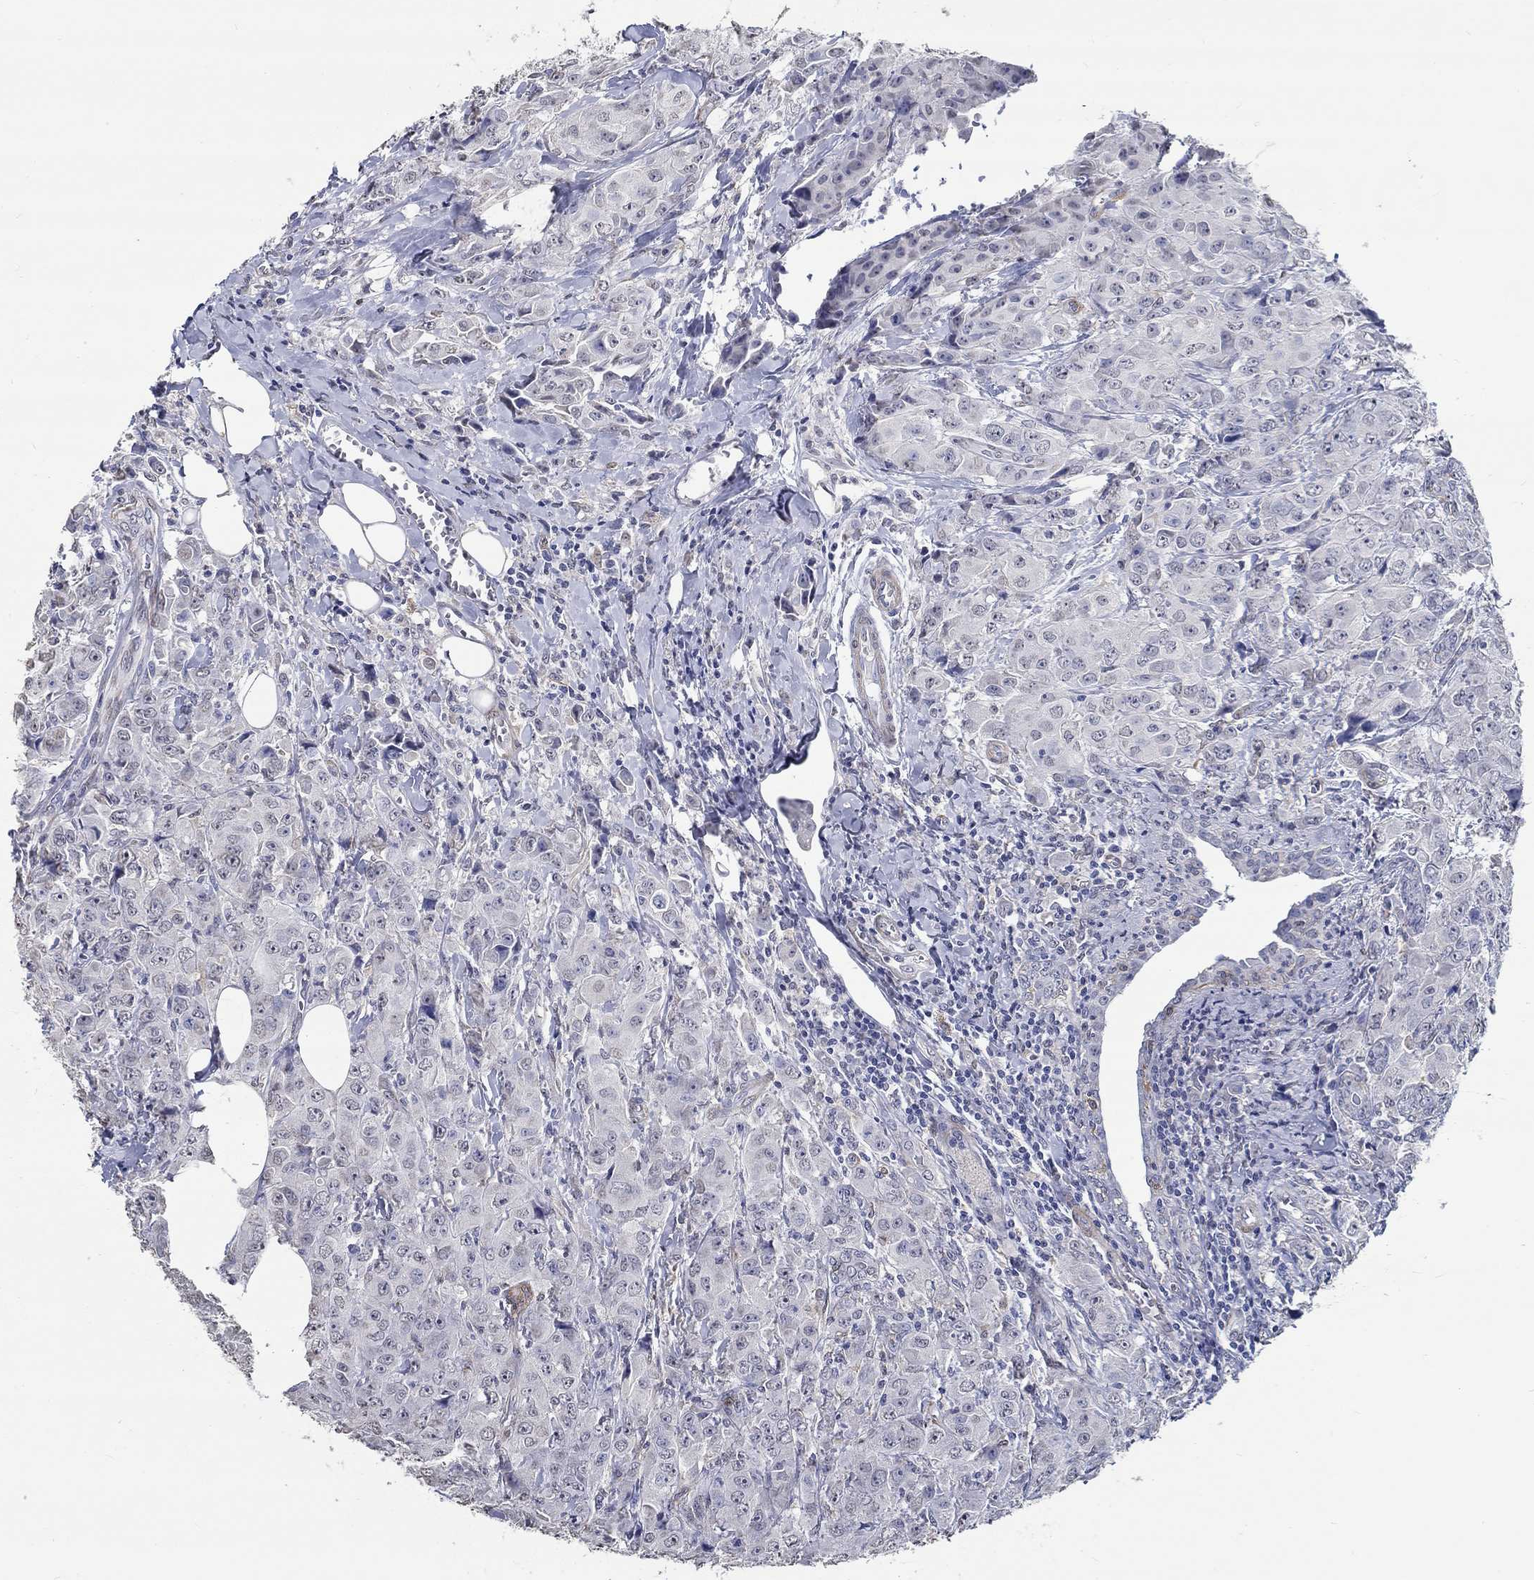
{"staining": {"intensity": "negative", "quantity": "none", "location": "none"}, "tissue": "breast cancer", "cell_type": "Tumor cells", "image_type": "cancer", "snomed": [{"axis": "morphology", "description": "Duct carcinoma"}, {"axis": "topography", "description": "Breast"}], "caption": "Immunohistochemistry (IHC) histopathology image of neoplastic tissue: breast intraductal carcinoma stained with DAB exhibits no significant protein expression in tumor cells. The staining is performed using DAB (3,3'-diaminobenzidine) brown chromogen with nuclei counter-stained in using hematoxylin.", "gene": "PDE1B", "patient": {"sex": "female", "age": 43}}